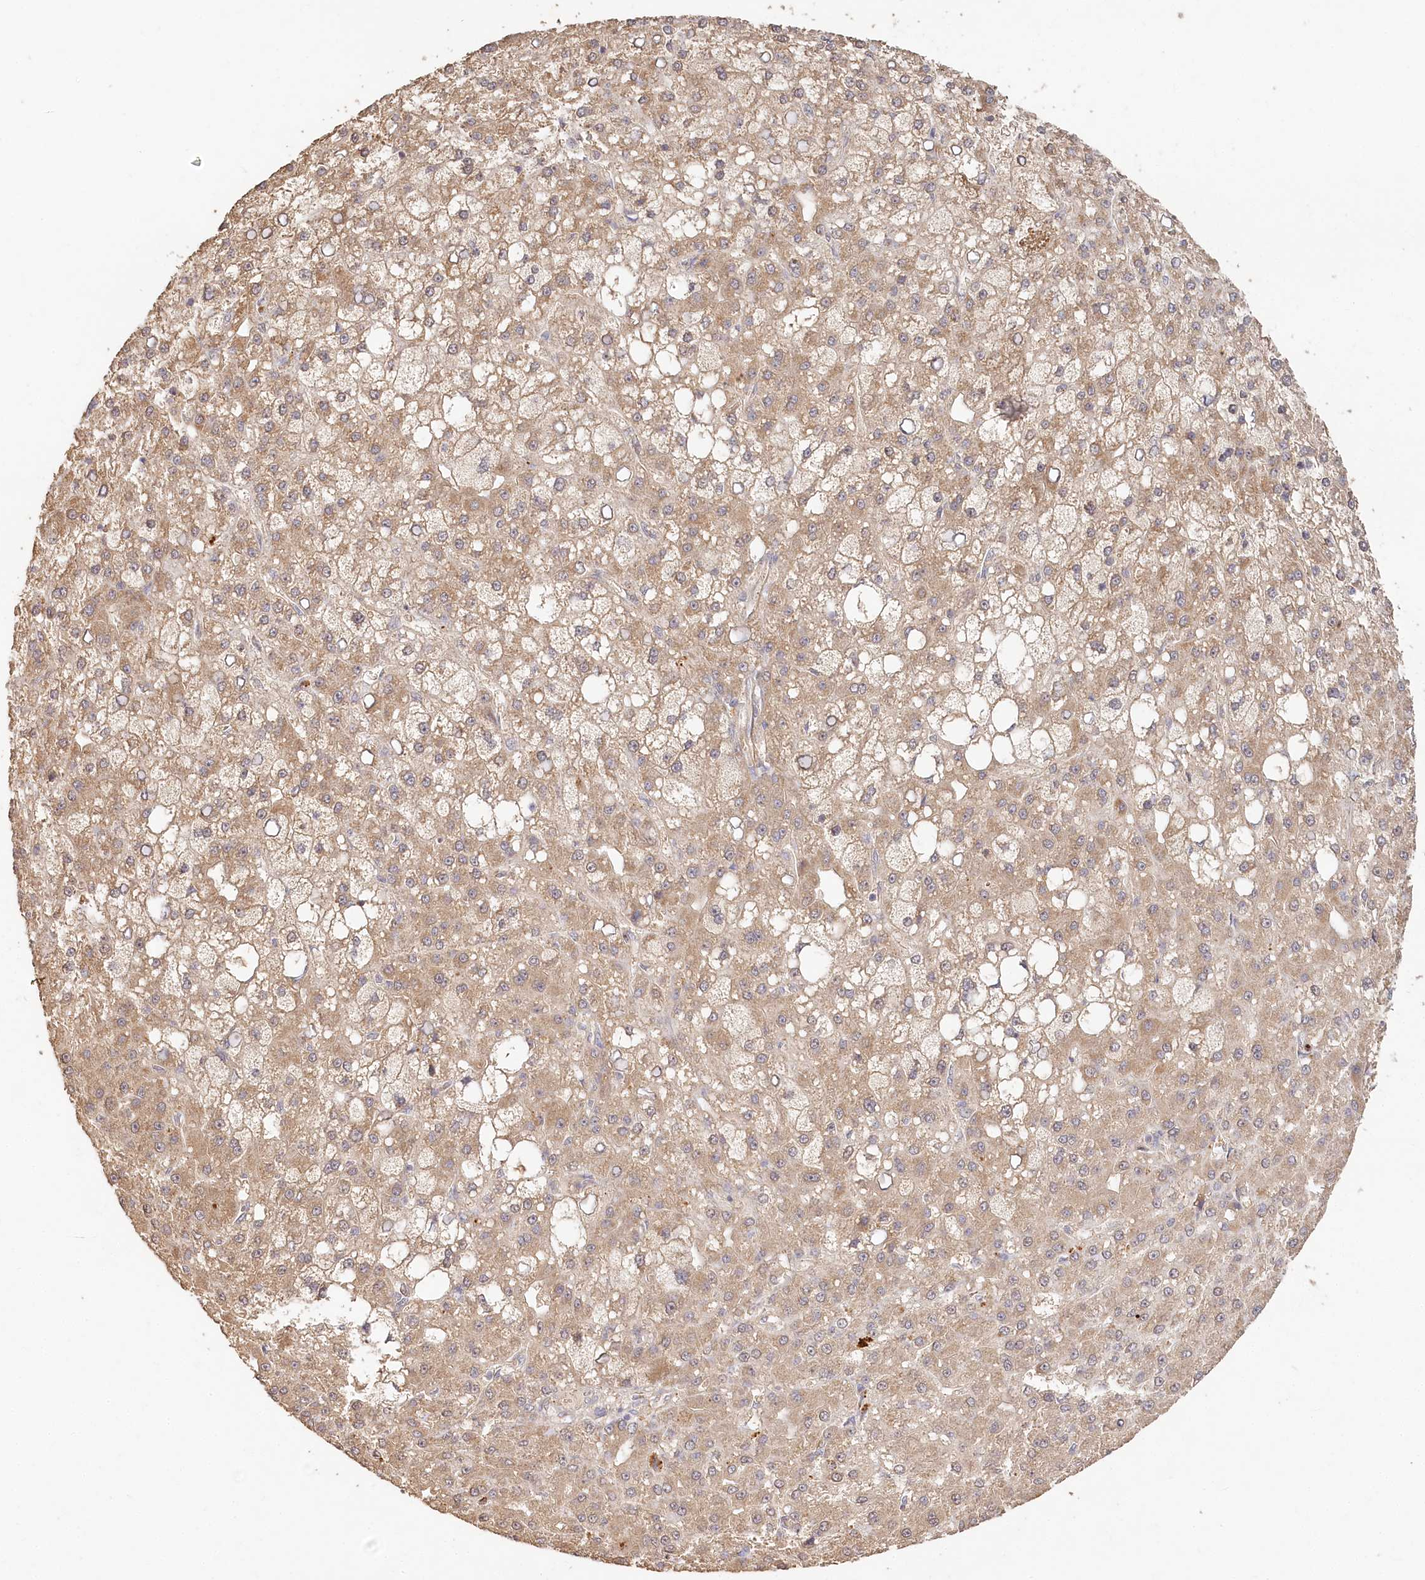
{"staining": {"intensity": "moderate", "quantity": ">75%", "location": "cytoplasmic/membranous"}, "tissue": "liver cancer", "cell_type": "Tumor cells", "image_type": "cancer", "snomed": [{"axis": "morphology", "description": "Carcinoma, Hepatocellular, NOS"}, {"axis": "topography", "description": "Liver"}], "caption": "Human liver cancer (hepatocellular carcinoma) stained with a protein marker exhibits moderate staining in tumor cells.", "gene": "IRAK1BP1", "patient": {"sex": "male", "age": 67}}